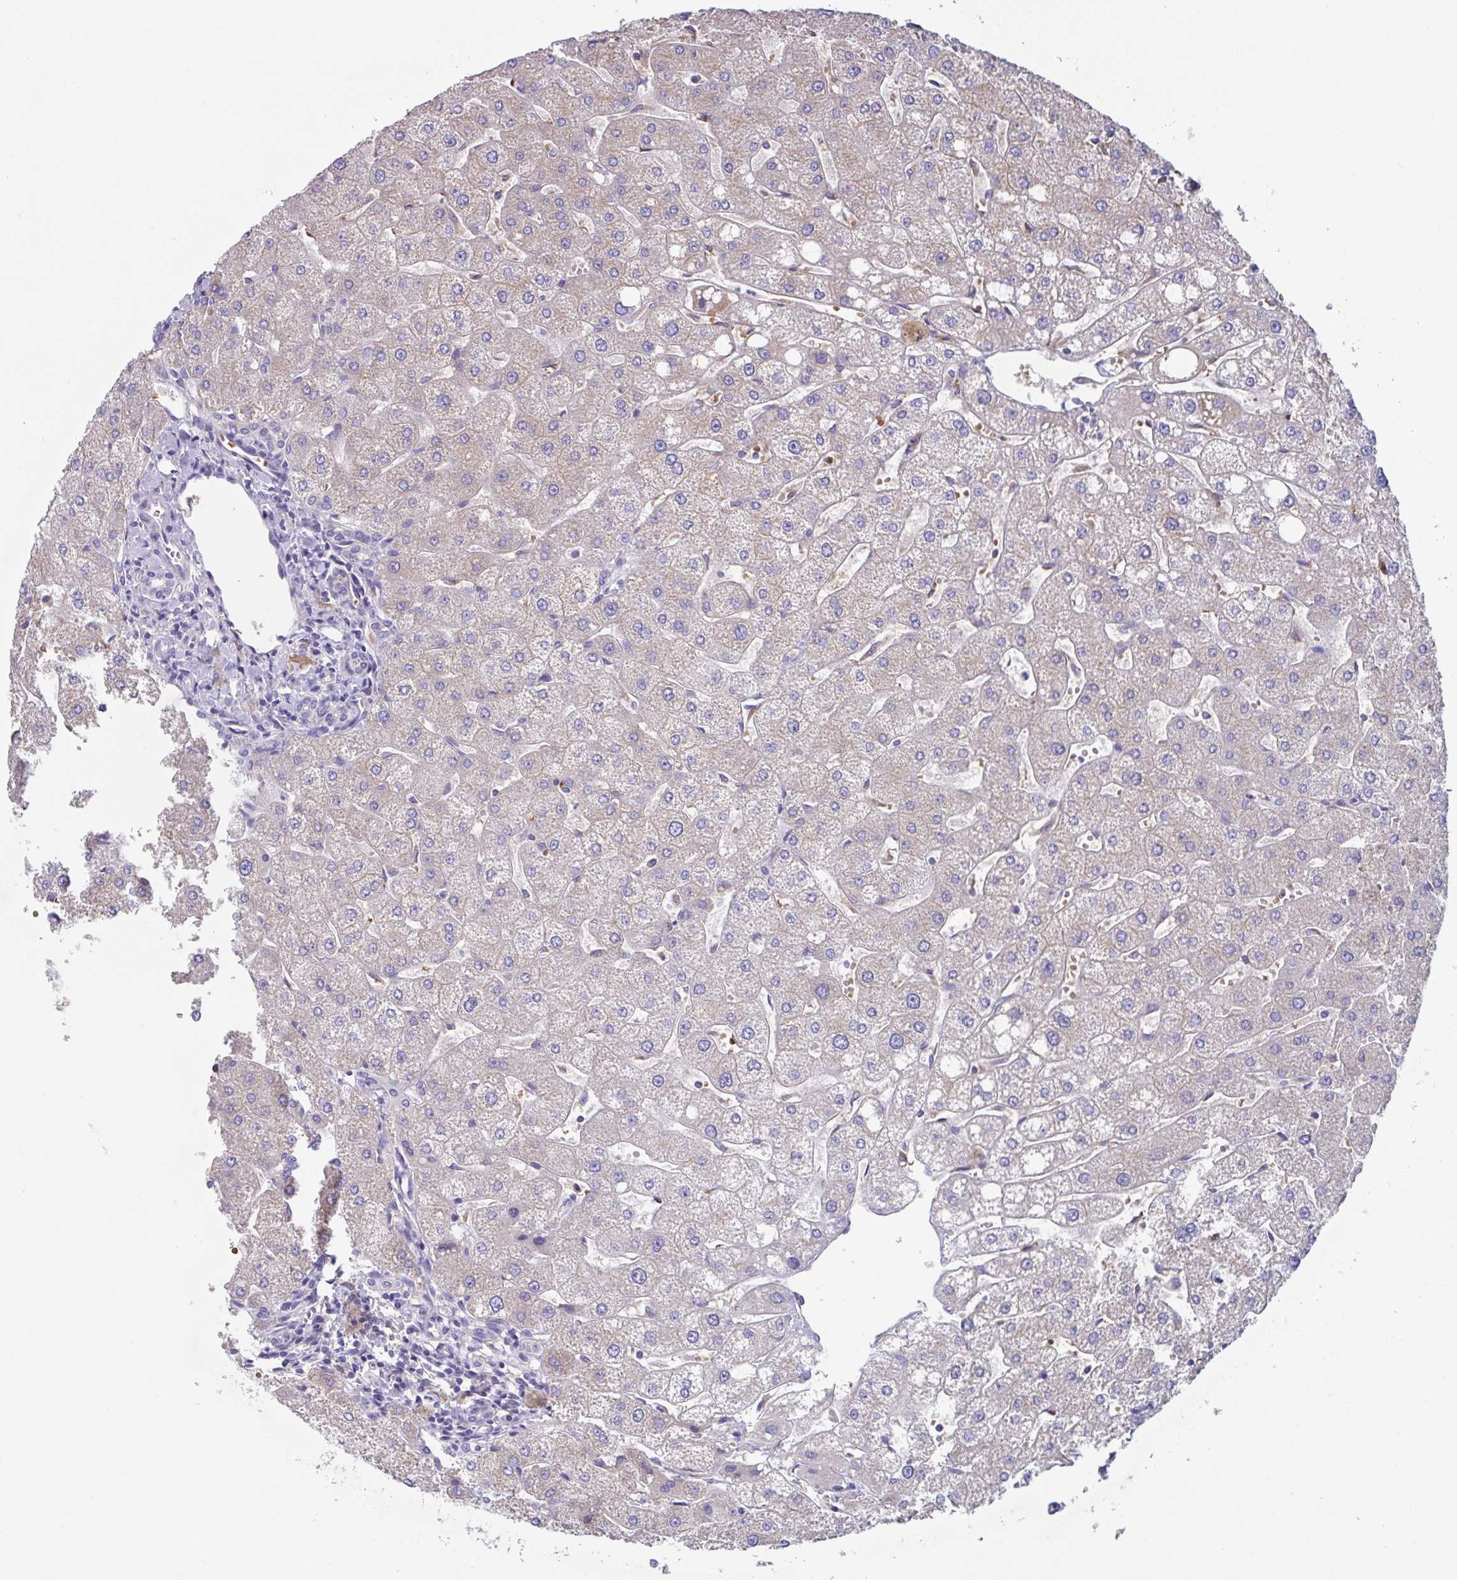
{"staining": {"intensity": "negative", "quantity": "none", "location": "none"}, "tissue": "liver", "cell_type": "Cholangiocytes", "image_type": "normal", "snomed": [{"axis": "morphology", "description": "Normal tissue, NOS"}, {"axis": "topography", "description": "Liver"}], "caption": "A histopathology image of liver stained for a protein displays no brown staining in cholangiocytes. The staining was performed using DAB (3,3'-diaminobenzidine) to visualize the protein expression in brown, while the nuclei were stained in blue with hematoxylin (Magnification: 20x).", "gene": "TFAP2C", "patient": {"sex": "male", "age": 67}}